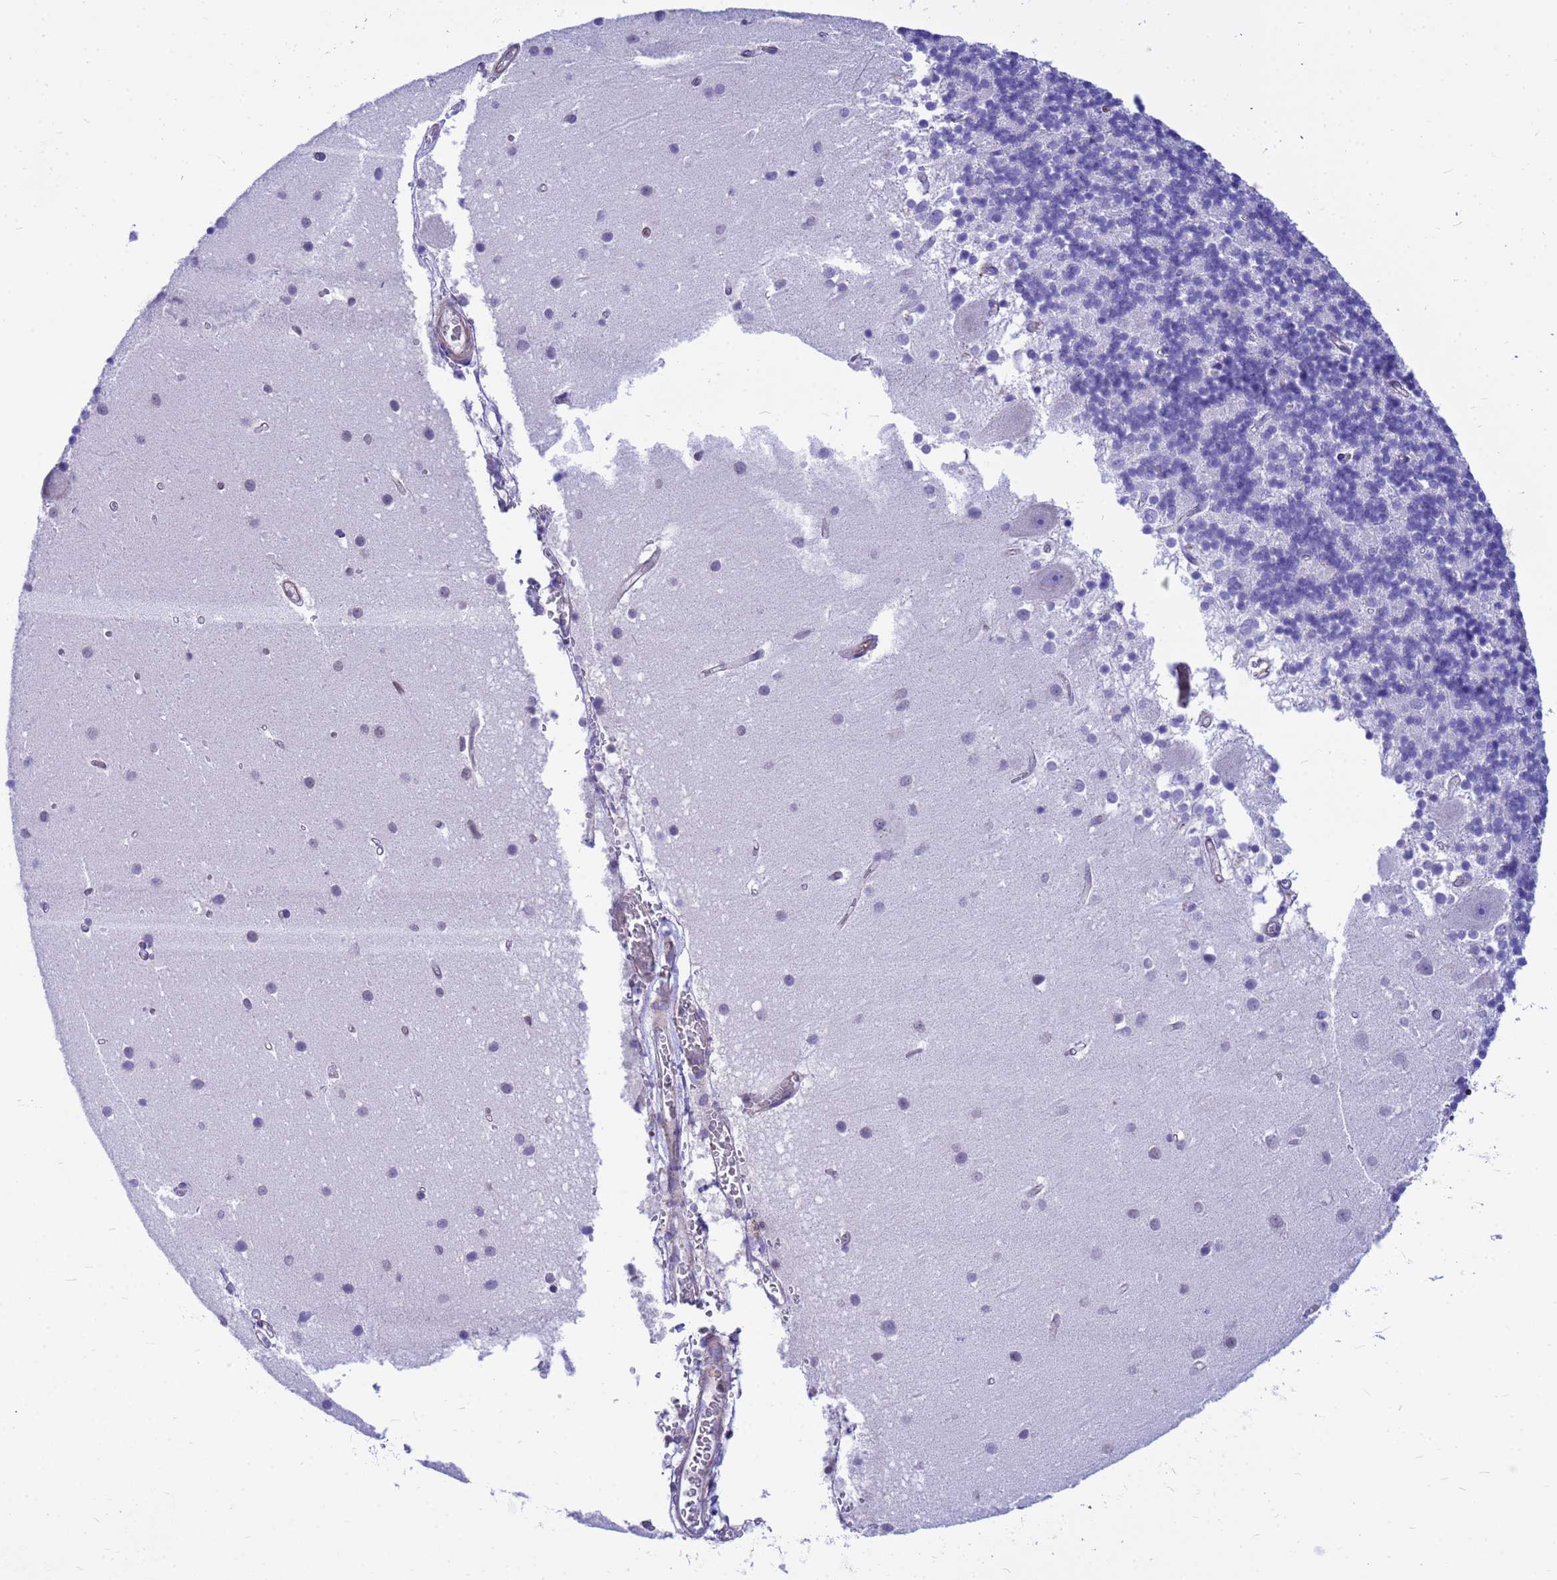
{"staining": {"intensity": "negative", "quantity": "none", "location": "none"}, "tissue": "cerebellum", "cell_type": "Cells in granular layer", "image_type": "normal", "snomed": [{"axis": "morphology", "description": "Normal tissue, NOS"}, {"axis": "topography", "description": "Cerebellum"}], "caption": "This is an immunohistochemistry image of benign human cerebellum. There is no positivity in cells in granular layer.", "gene": "ORM1", "patient": {"sex": "male", "age": 54}}